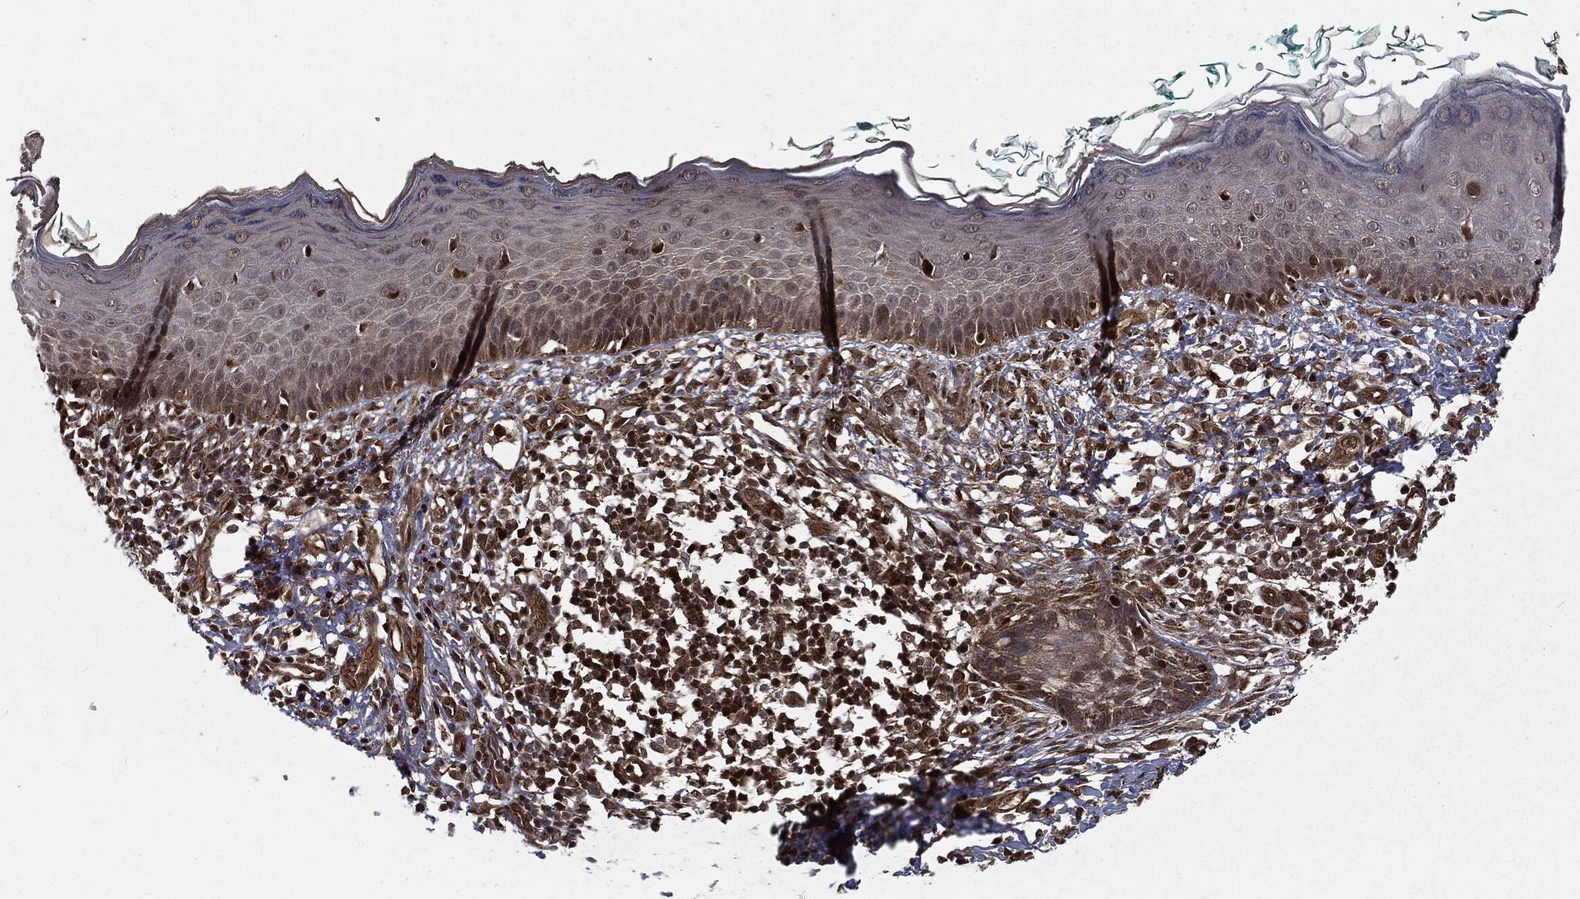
{"staining": {"intensity": "strong", "quantity": ">75%", "location": "cytoplasmic/membranous,nuclear"}, "tissue": "skin", "cell_type": "Fibroblasts", "image_type": "normal", "snomed": [{"axis": "morphology", "description": "Normal tissue, NOS"}, {"axis": "morphology", "description": "Basal cell carcinoma"}, {"axis": "topography", "description": "Skin"}], "caption": "DAB (3,3'-diaminobenzidine) immunohistochemical staining of benign skin shows strong cytoplasmic/membranous,nuclear protein staining in approximately >75% of fibroblasts. The staining was performed using DAB, with brown indicating positive protein expression. Nuclei are stained blue with hematoxylin.", "gene": "RANBP9", "patient": {"sex": "male", "age": 33}}